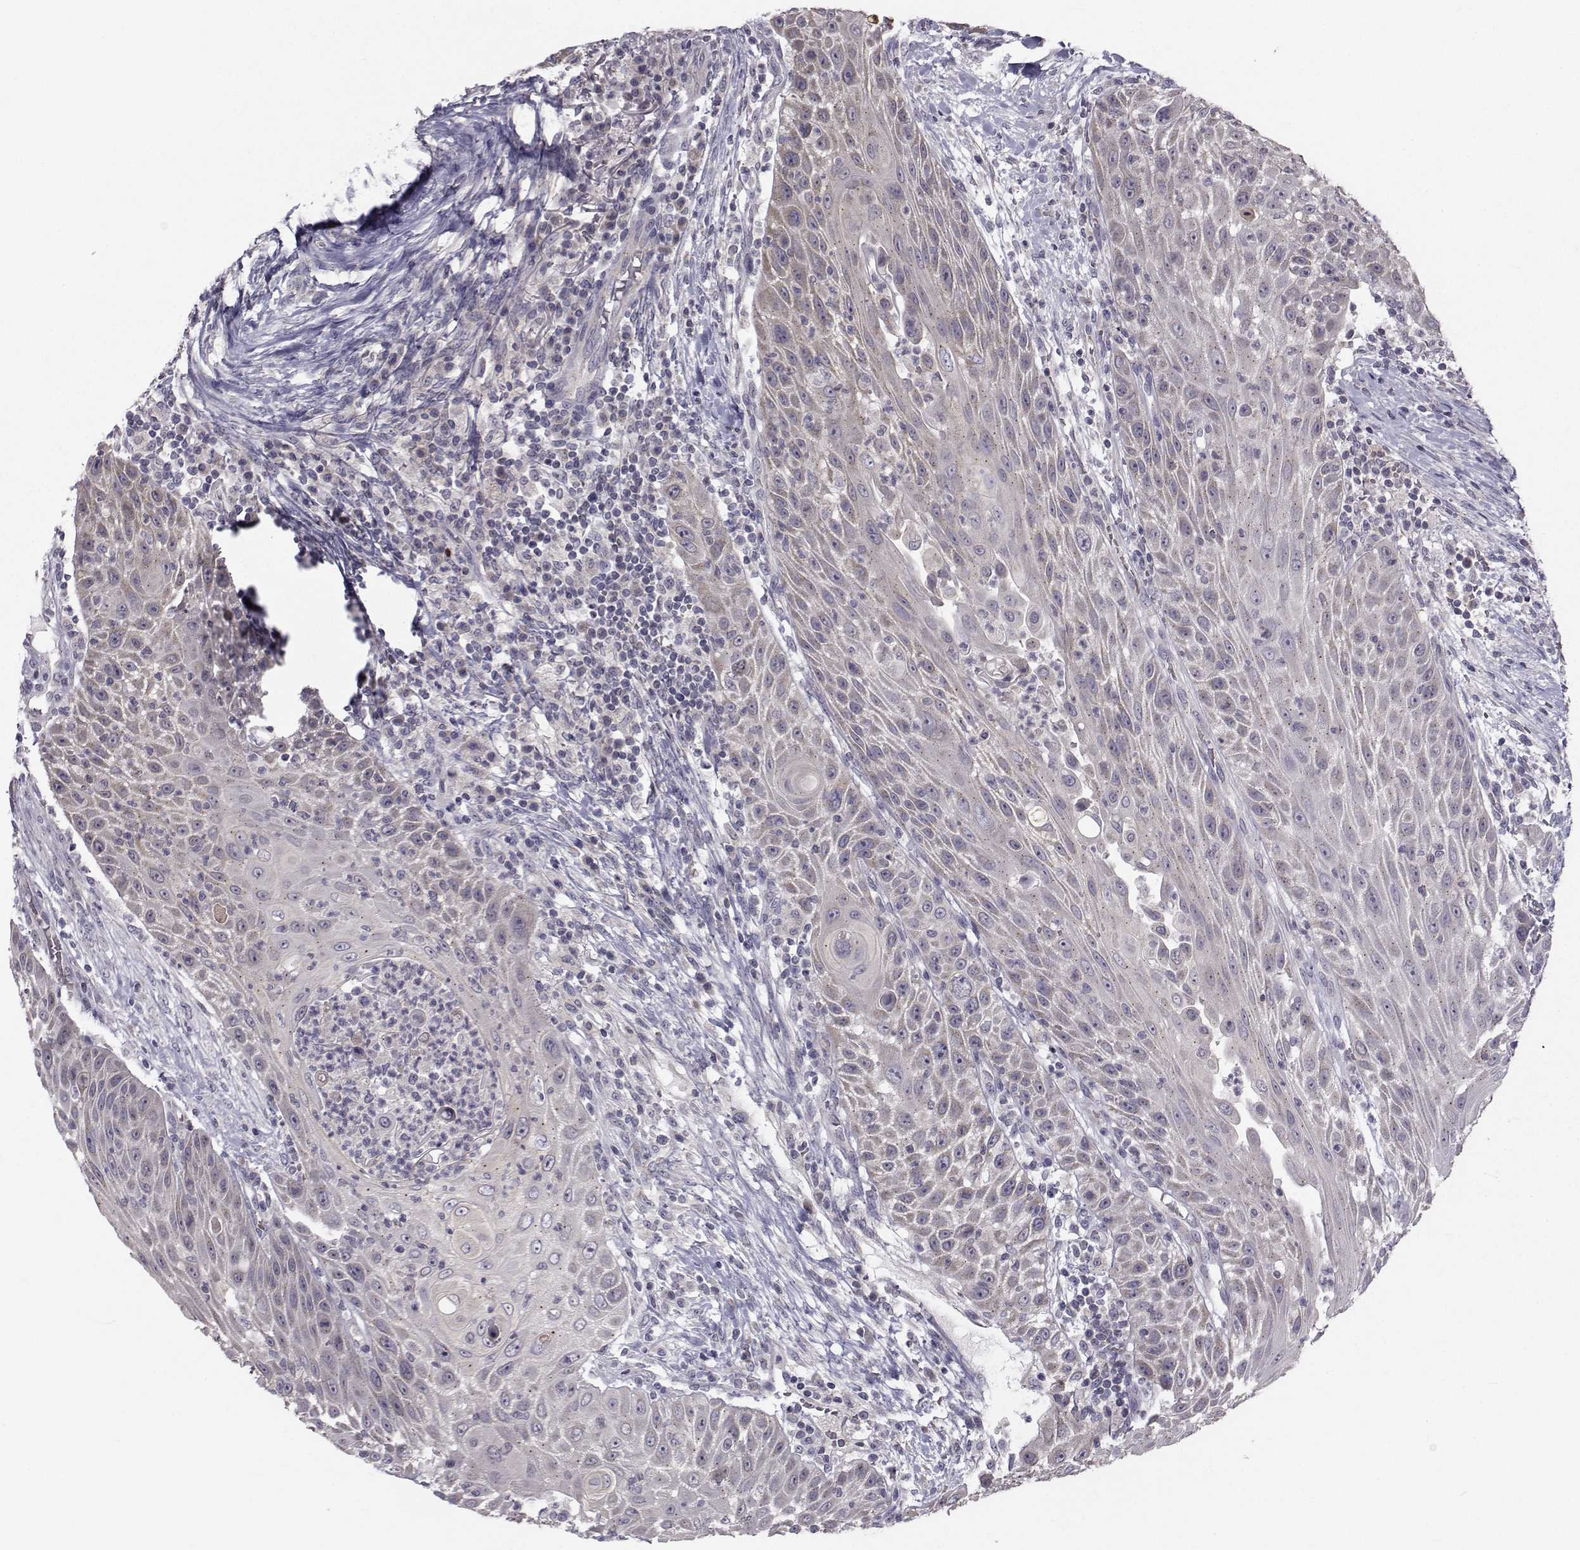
{"staining": {"intensity": "negative", "quantity": "none", "location": "none"}, "tissue": "head and neck cancer", "cell_type": "Tumor cells", "image_type": "cancer", "snomed": [{"axis": "morphology", "description": "Squamous cell carcinoma, NOS"}, {"axis": "topography", "description": "Head-Neck"}], "caption": "Squamous cell carcinoma (head and neck) was stained to show a protein in brown. There is no significant positivity in tumor cells.", "gene": "ANGPT1", "patient": {"sex": "male", "age": 69}}